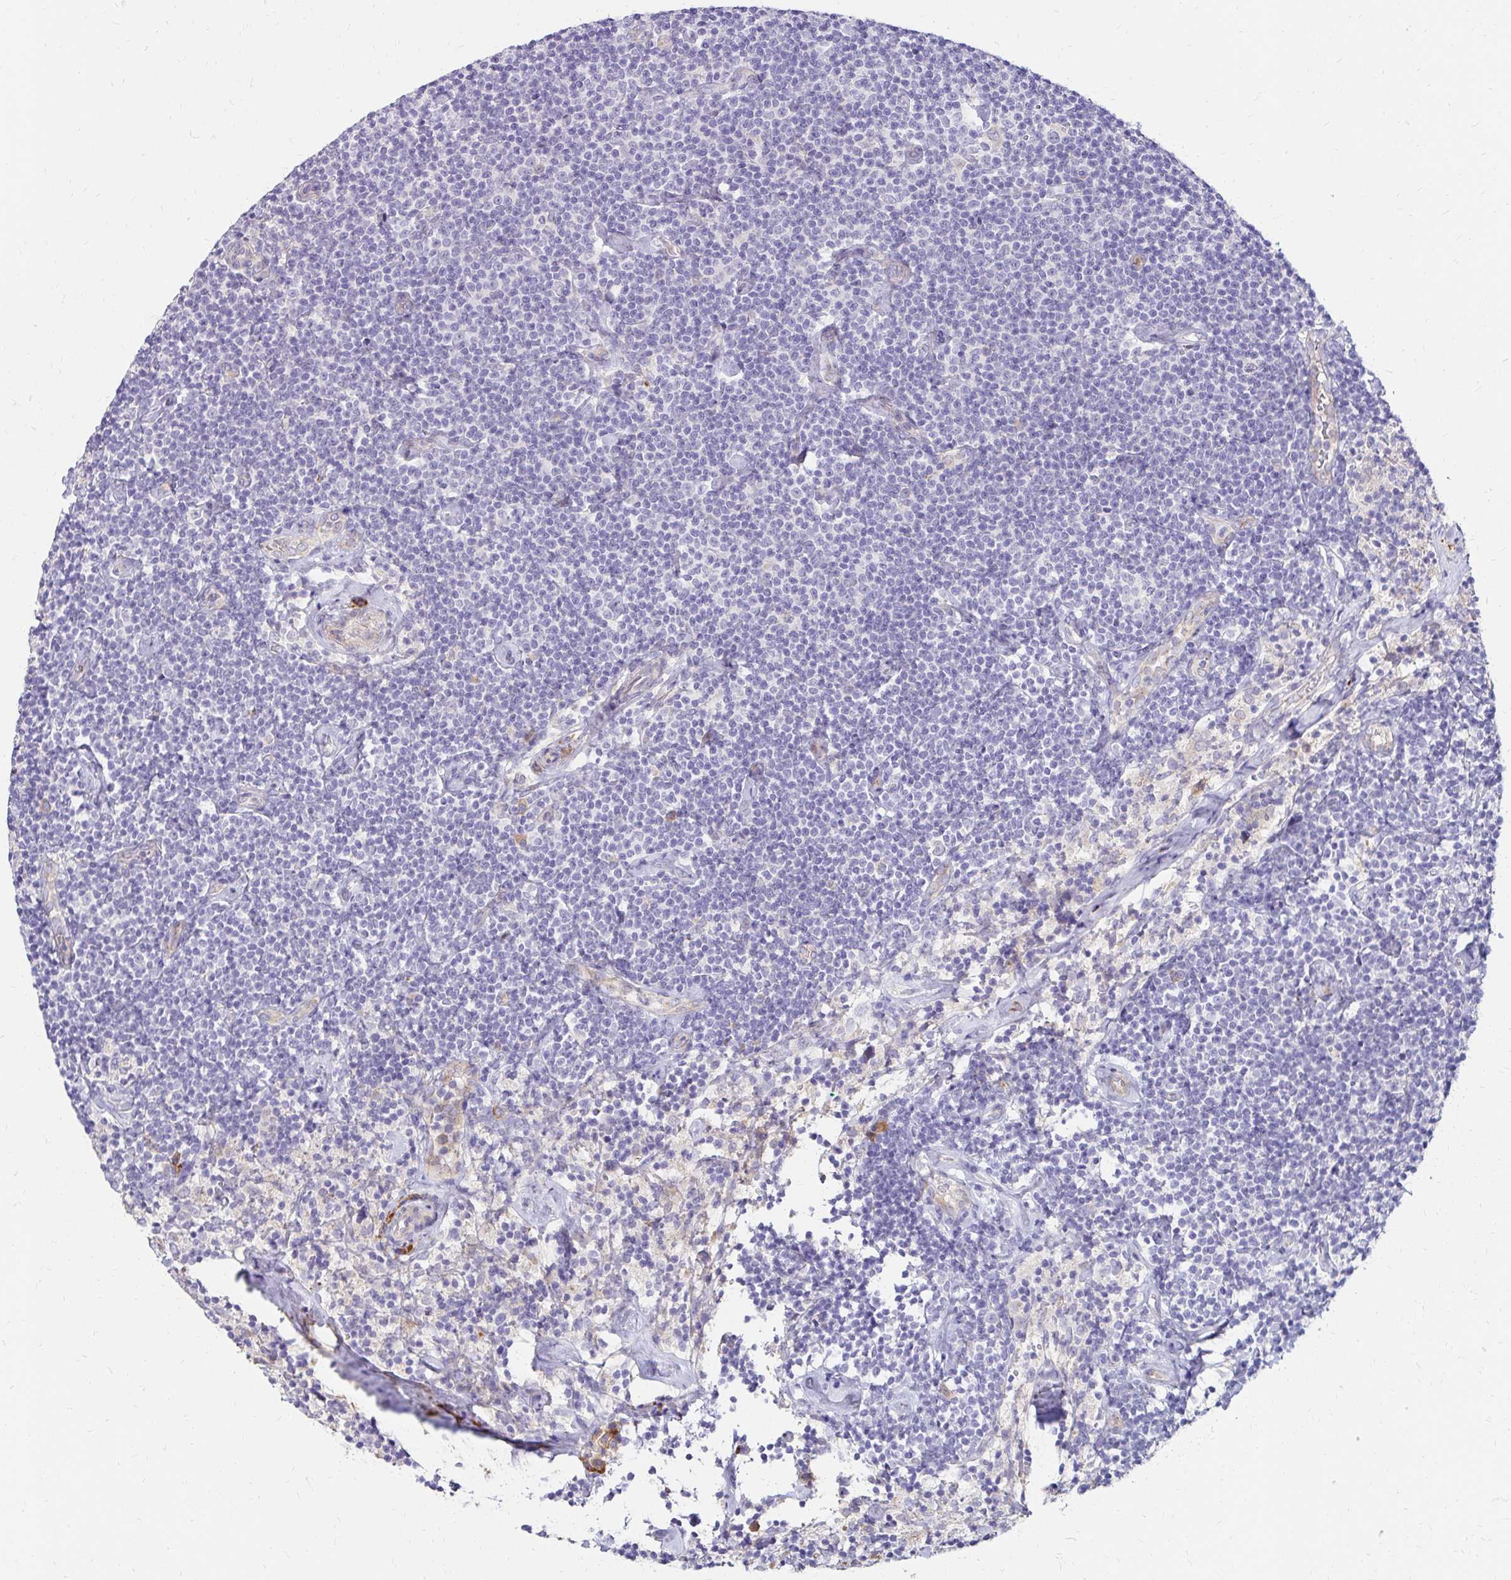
{"staining": {"intensity": "negative", "quantity": "none", "location": "none"}, "tissue": "lymphoma", "cell_type": "Tumor cells", "image_type": "cancer", "snomed": [{"axis": "morphology", "description": "Malignant lymphoma, non-Hodgkin's type, Low grade"}, {"axis": "topography", "description": "Lymph node"}], "caption": "This is an immunohistochemistry (IHC) micrograph of human lymphoma. There is no positivity in tumor cells.", "gene": "PRIMA1", "patient": {"sex": "male", "age": 81}}